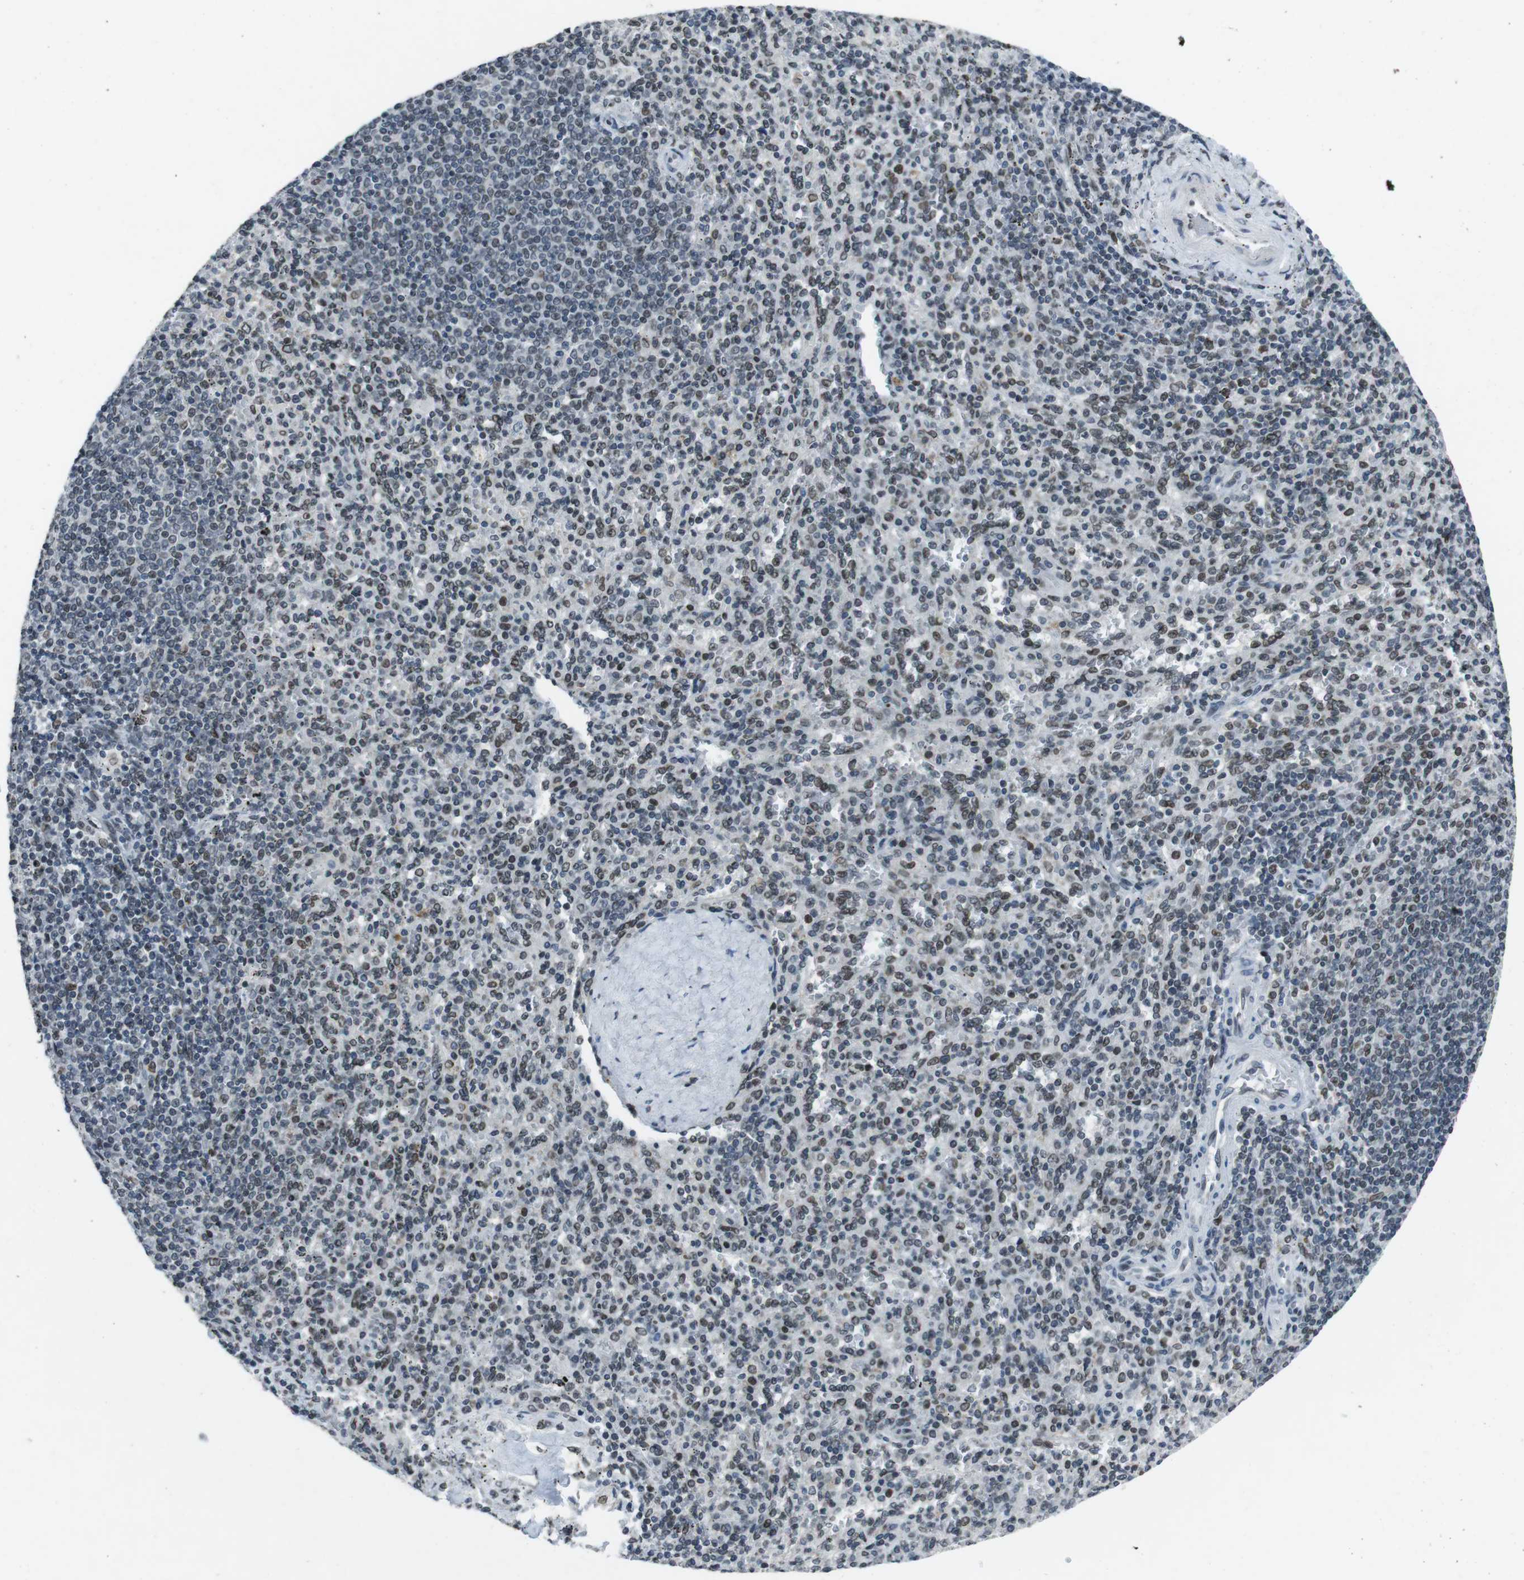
{"staining": {"intensity": "moderate", "quantity": "25%-75%", "location": "nuclear"}, "tissue": "spleen", "cell_type": "Cells in red pulp", "image_type": "normal", "snomed": [{"axis": "morphology", "description": "Normal tissue, NOS"}, {"axis": "topography", "description": "Spleen"}], "caption": "Immunohistochemistry (DAB (3,3'-diaminobenzidine)) staining of normal human spleen reveals moderate nuclear protein expression in about 25%-75% of cells in red pulp.", "gene": "MAD1L1", "patient": {"sex": "male", "age": 36}}